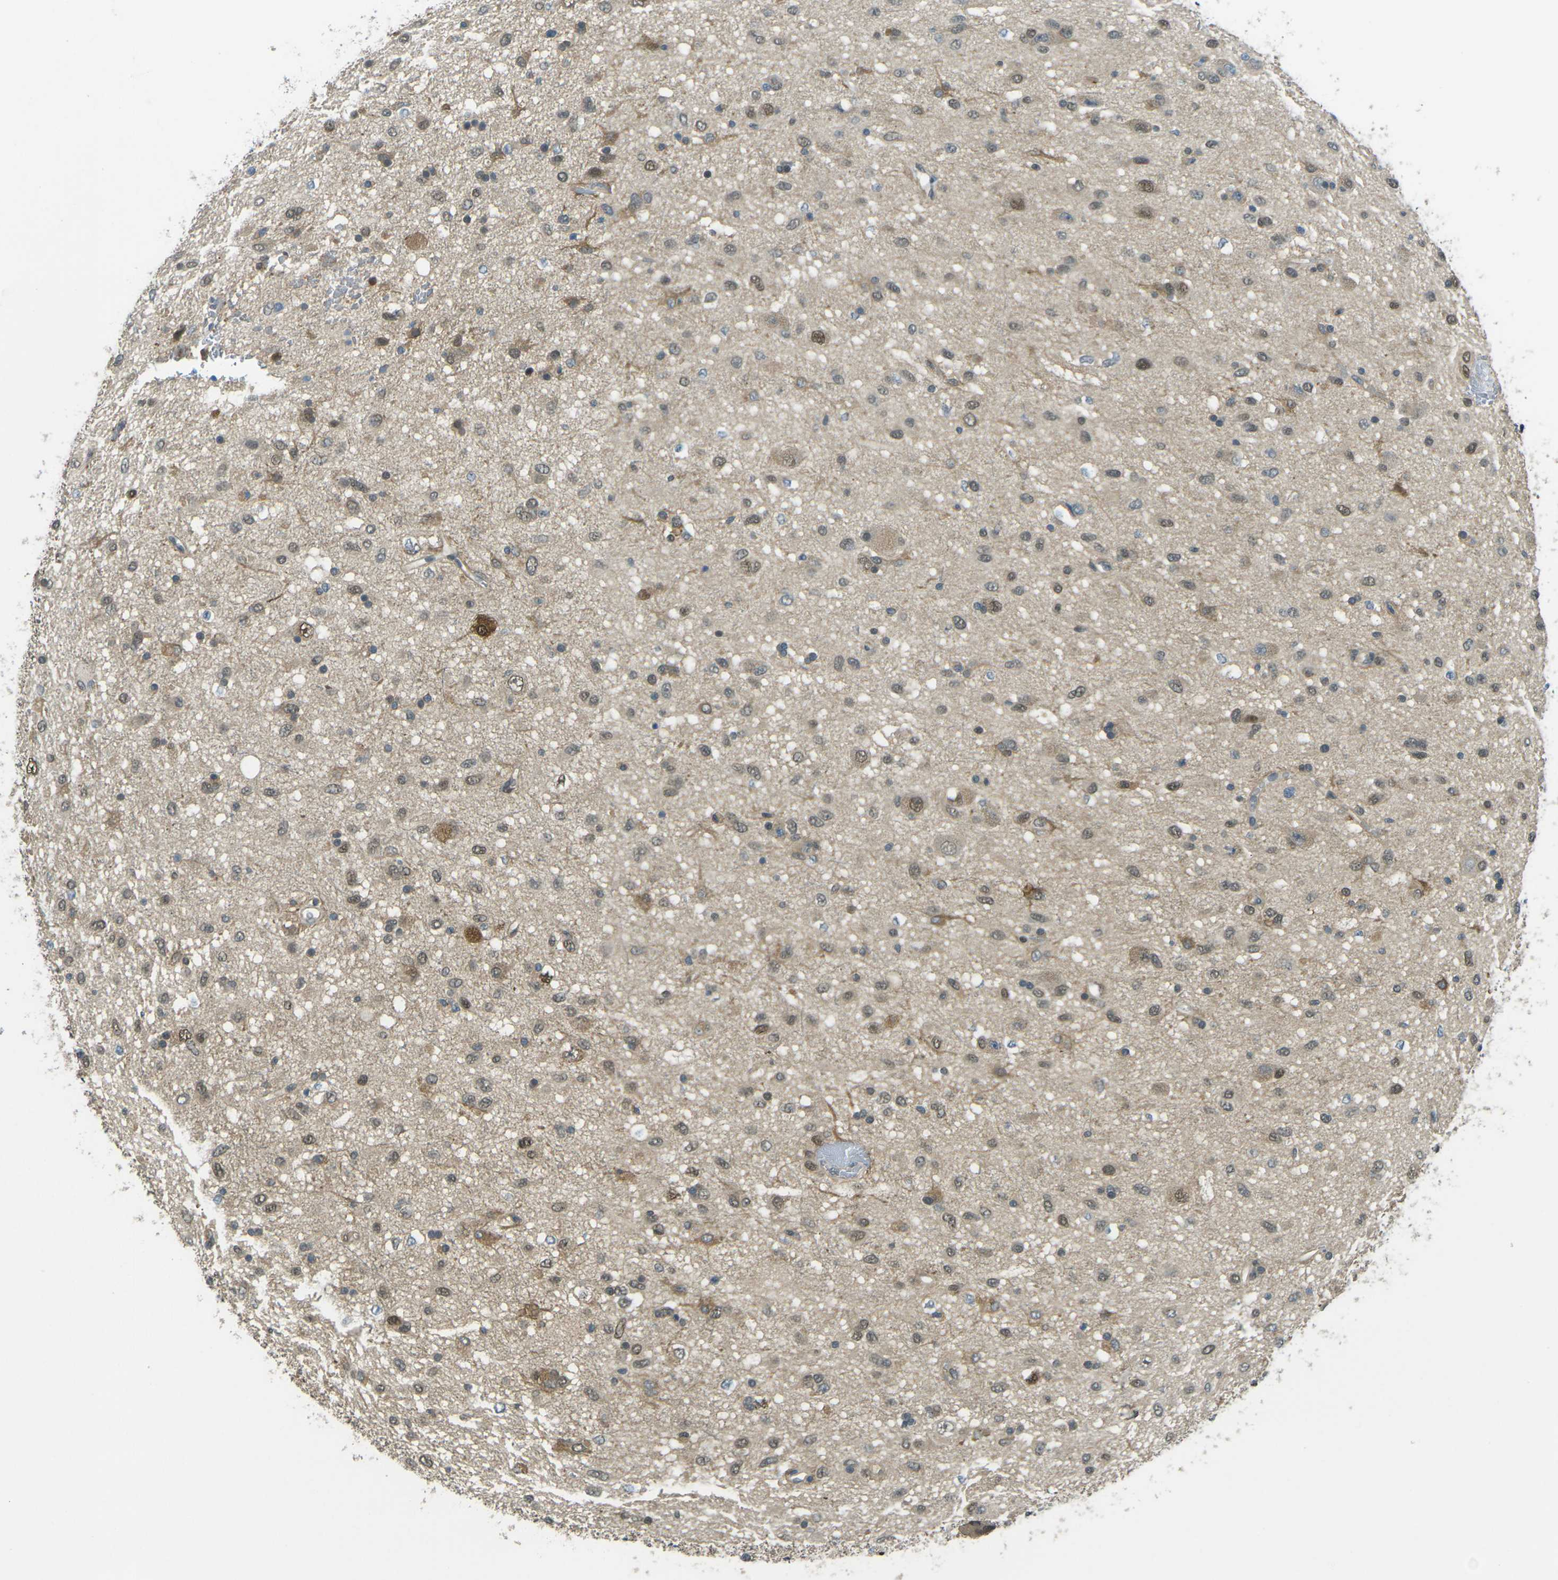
{"staining": {"intensity": "moderate", "quantity": ">75%", "location": "cytoplasmic/membranous,nuclear"}, "tissue": "glioma", "cell_type": "Tumor cells", "image_type": "cancer", "snomed": [{"axis": "morphology", "description": "Glioma, malignant, Low grade"}, {"axis": "topography", "description": "Brain"}], "caption": "Approximately >75% of tumor cells in malignant low-grade glioma show moderate cytoplasmic/membranous and nuclear protein positivity as visualized by brown immunohistochemical staining.", "gene": "PIEZO2", "patient": {"sex": "male", "age": 77}}